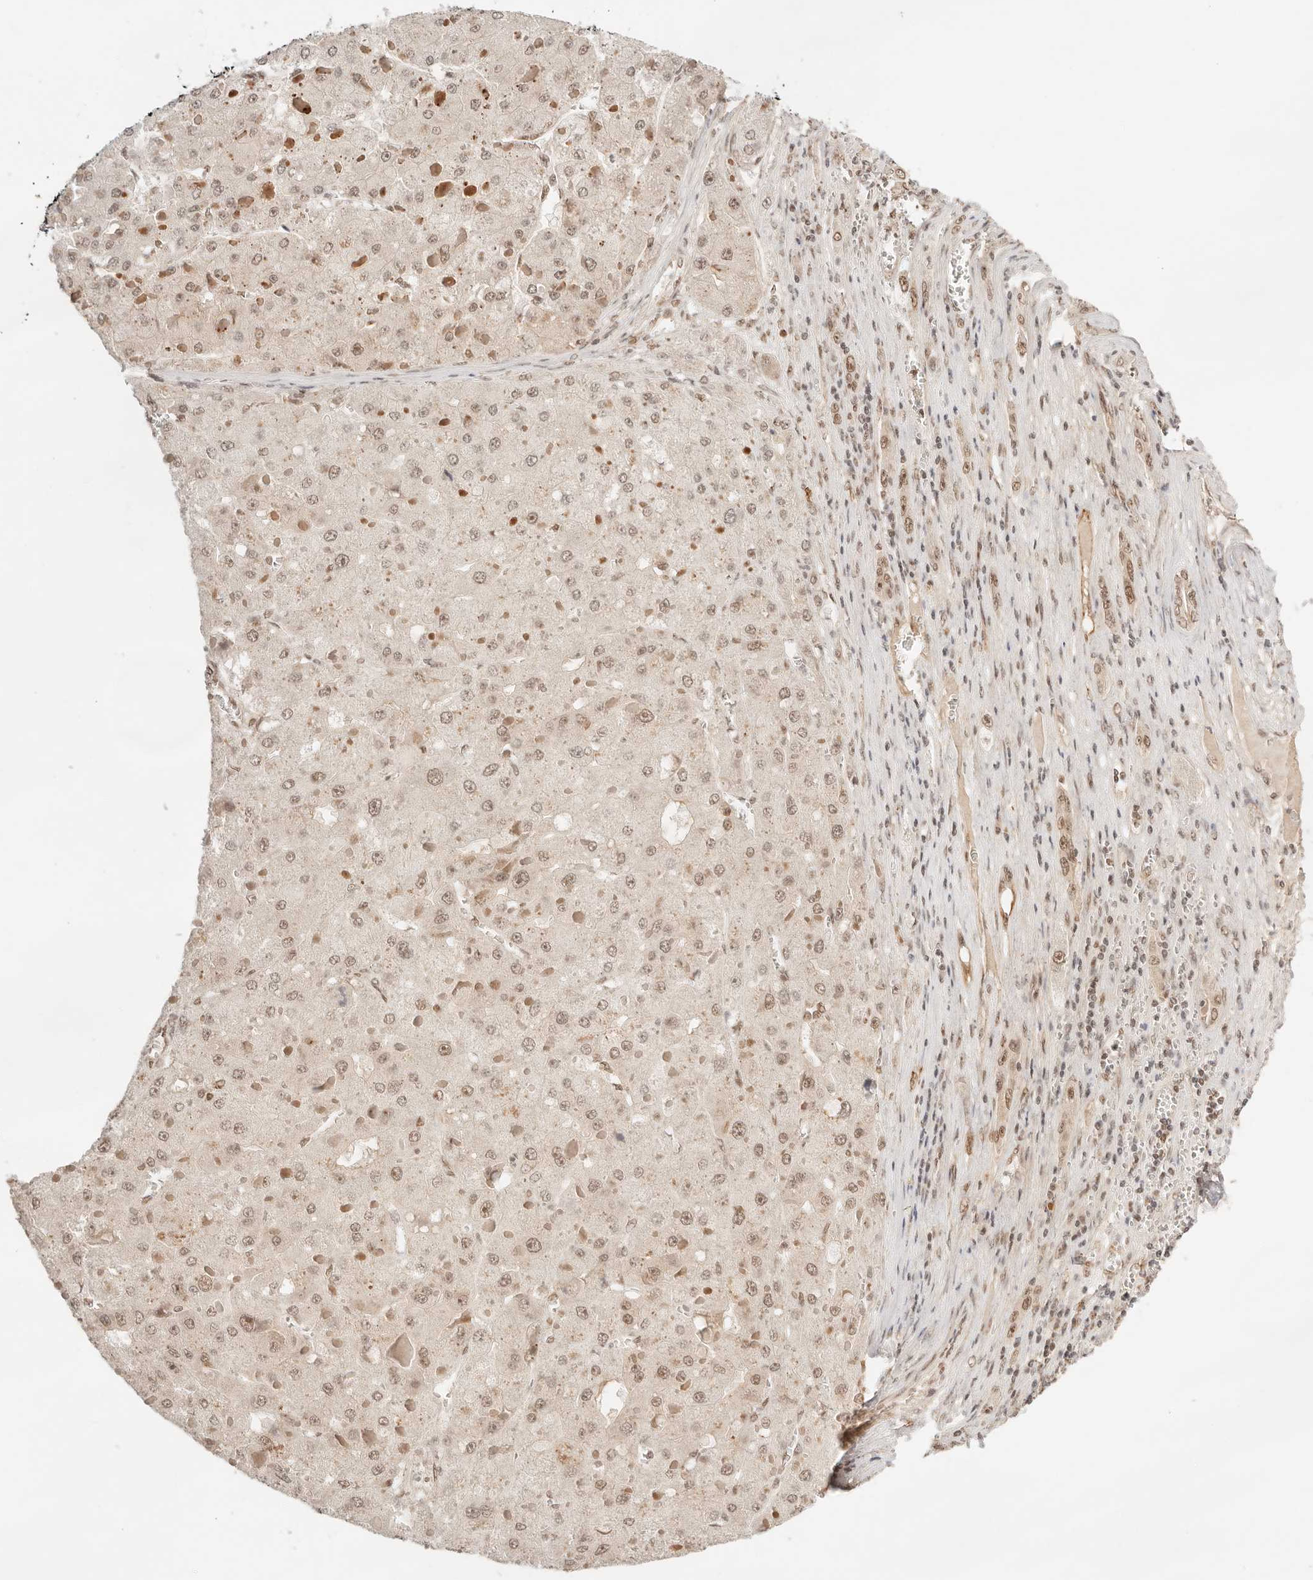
{"staining": {"intensity": "weak", "quantity": ">75%", "location": "nuclear"}, "tissue": "liver cancer", "cell_type": "Tumor cells", "image_type": "cancer", "snomed": [{"axis": "morphology", "description": "Carcinoma, Hepatocellular, NOS"}, {"axis": "topography", "description": "Liver"}], "caption": "A brown stain shows weak nuclear positivity of a protein in human liver cancer (hepatocellular carcinoma) tumor cells.", "gene": "GTF2E2", "patient": {"sex": "female", "age": 73}}